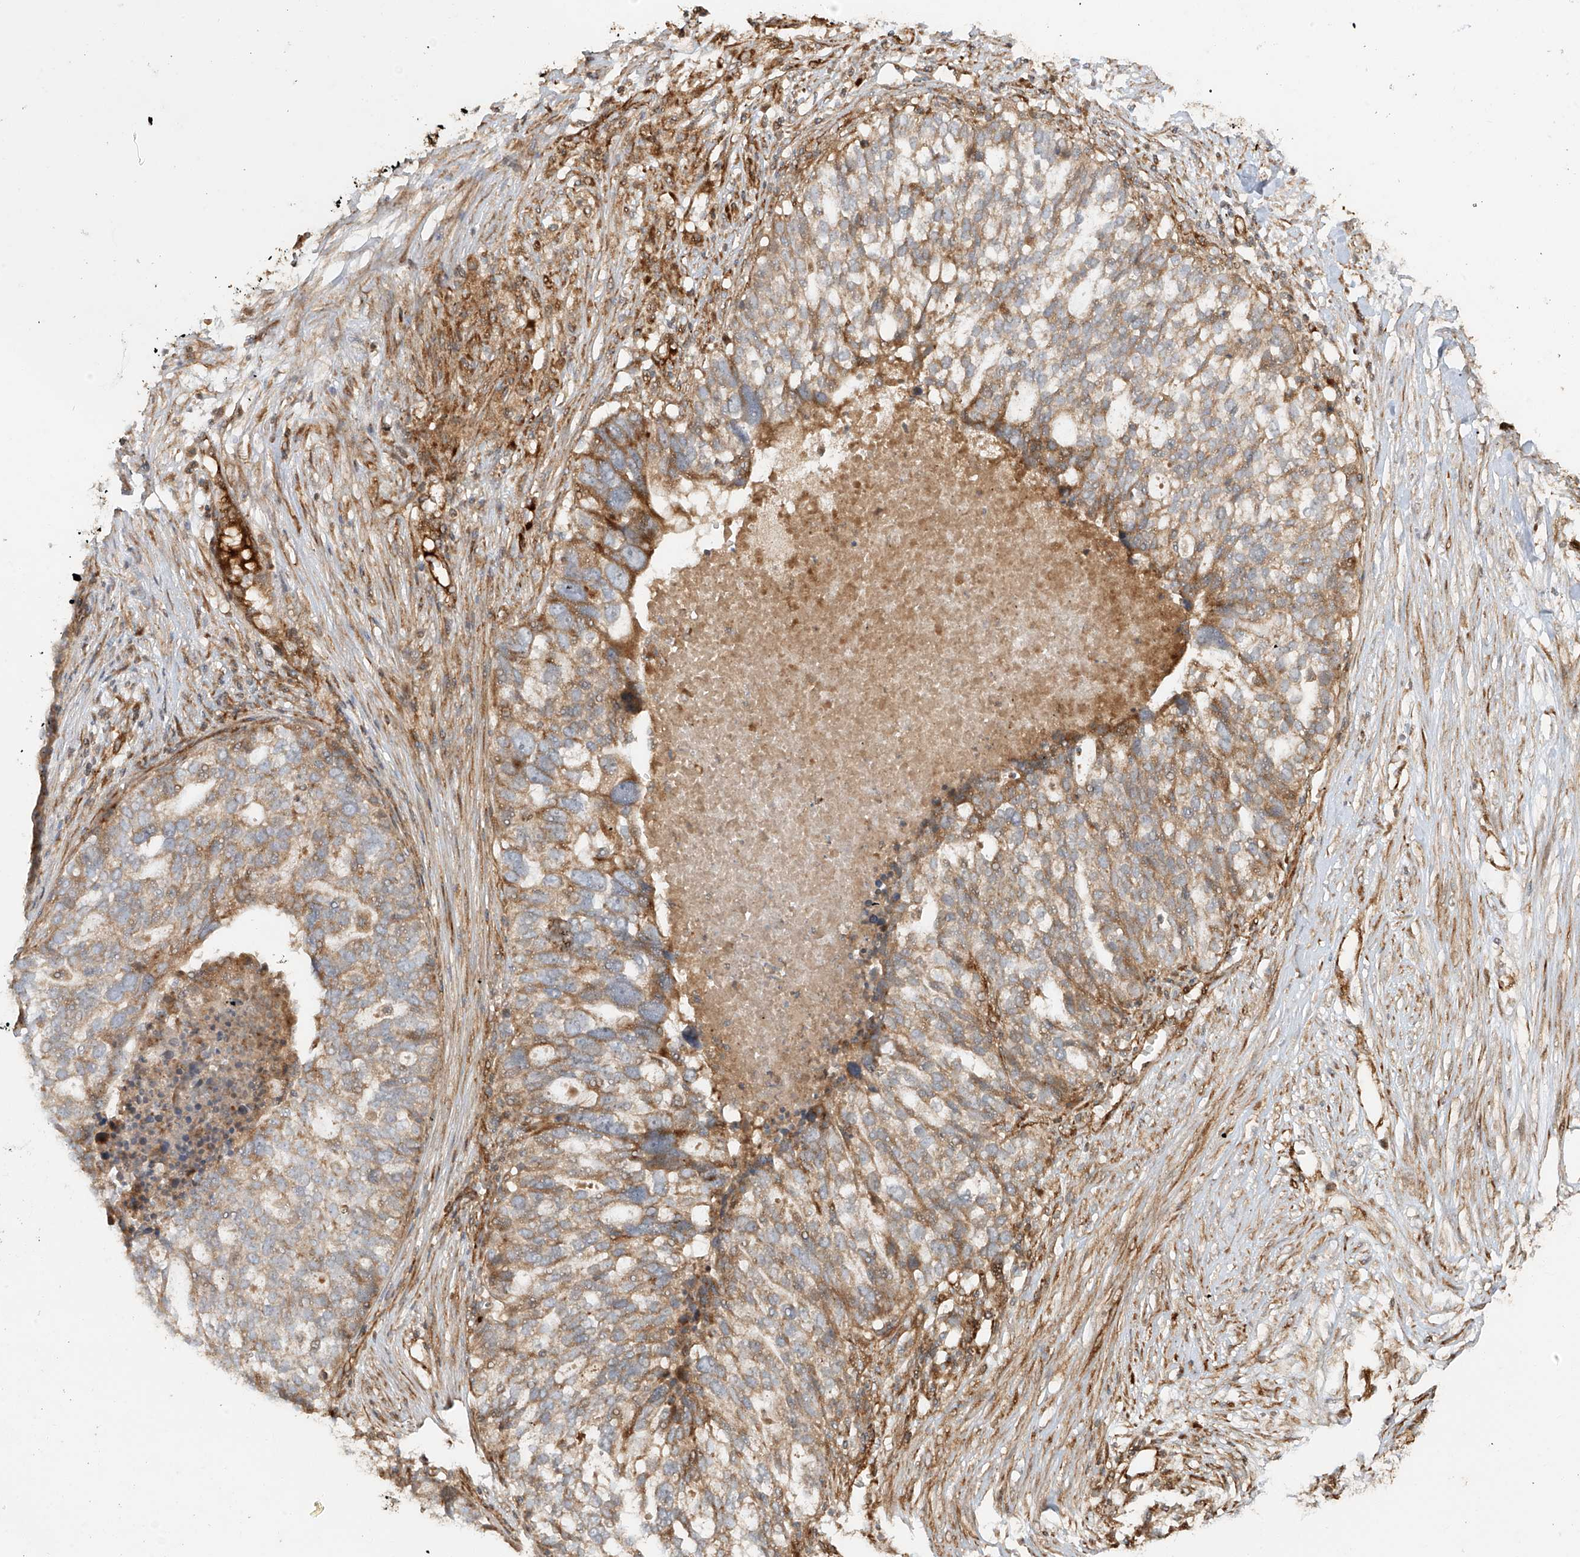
{"staining": {"intensity": "moderate", "quantity": ">75%", "location": "cytoplasmic/membranous"}, "tissue": "ovarian cancer", "cell_type": "Tumor cells", "image_type": "cancer", "snomed": [{"axis": "morphology", "description": "Cystadenocarcinoma, serous, NOS"}, {"axis": "topography", "description": "Ovary"}], "caption": "DAB immunohistochemical staining of ovarian serous cystadenocarcinoma shows moderate cytoplasmic/membranous protein expression in about >75% of tumor cells. The staining was performed using DAB to visualize the protein expression in brown, while the nuclei were stained in blue with hematoxylin (Magnification: 20x).", "gene": "MIPEP", "patient": {"sex": "female", "age": 59}}